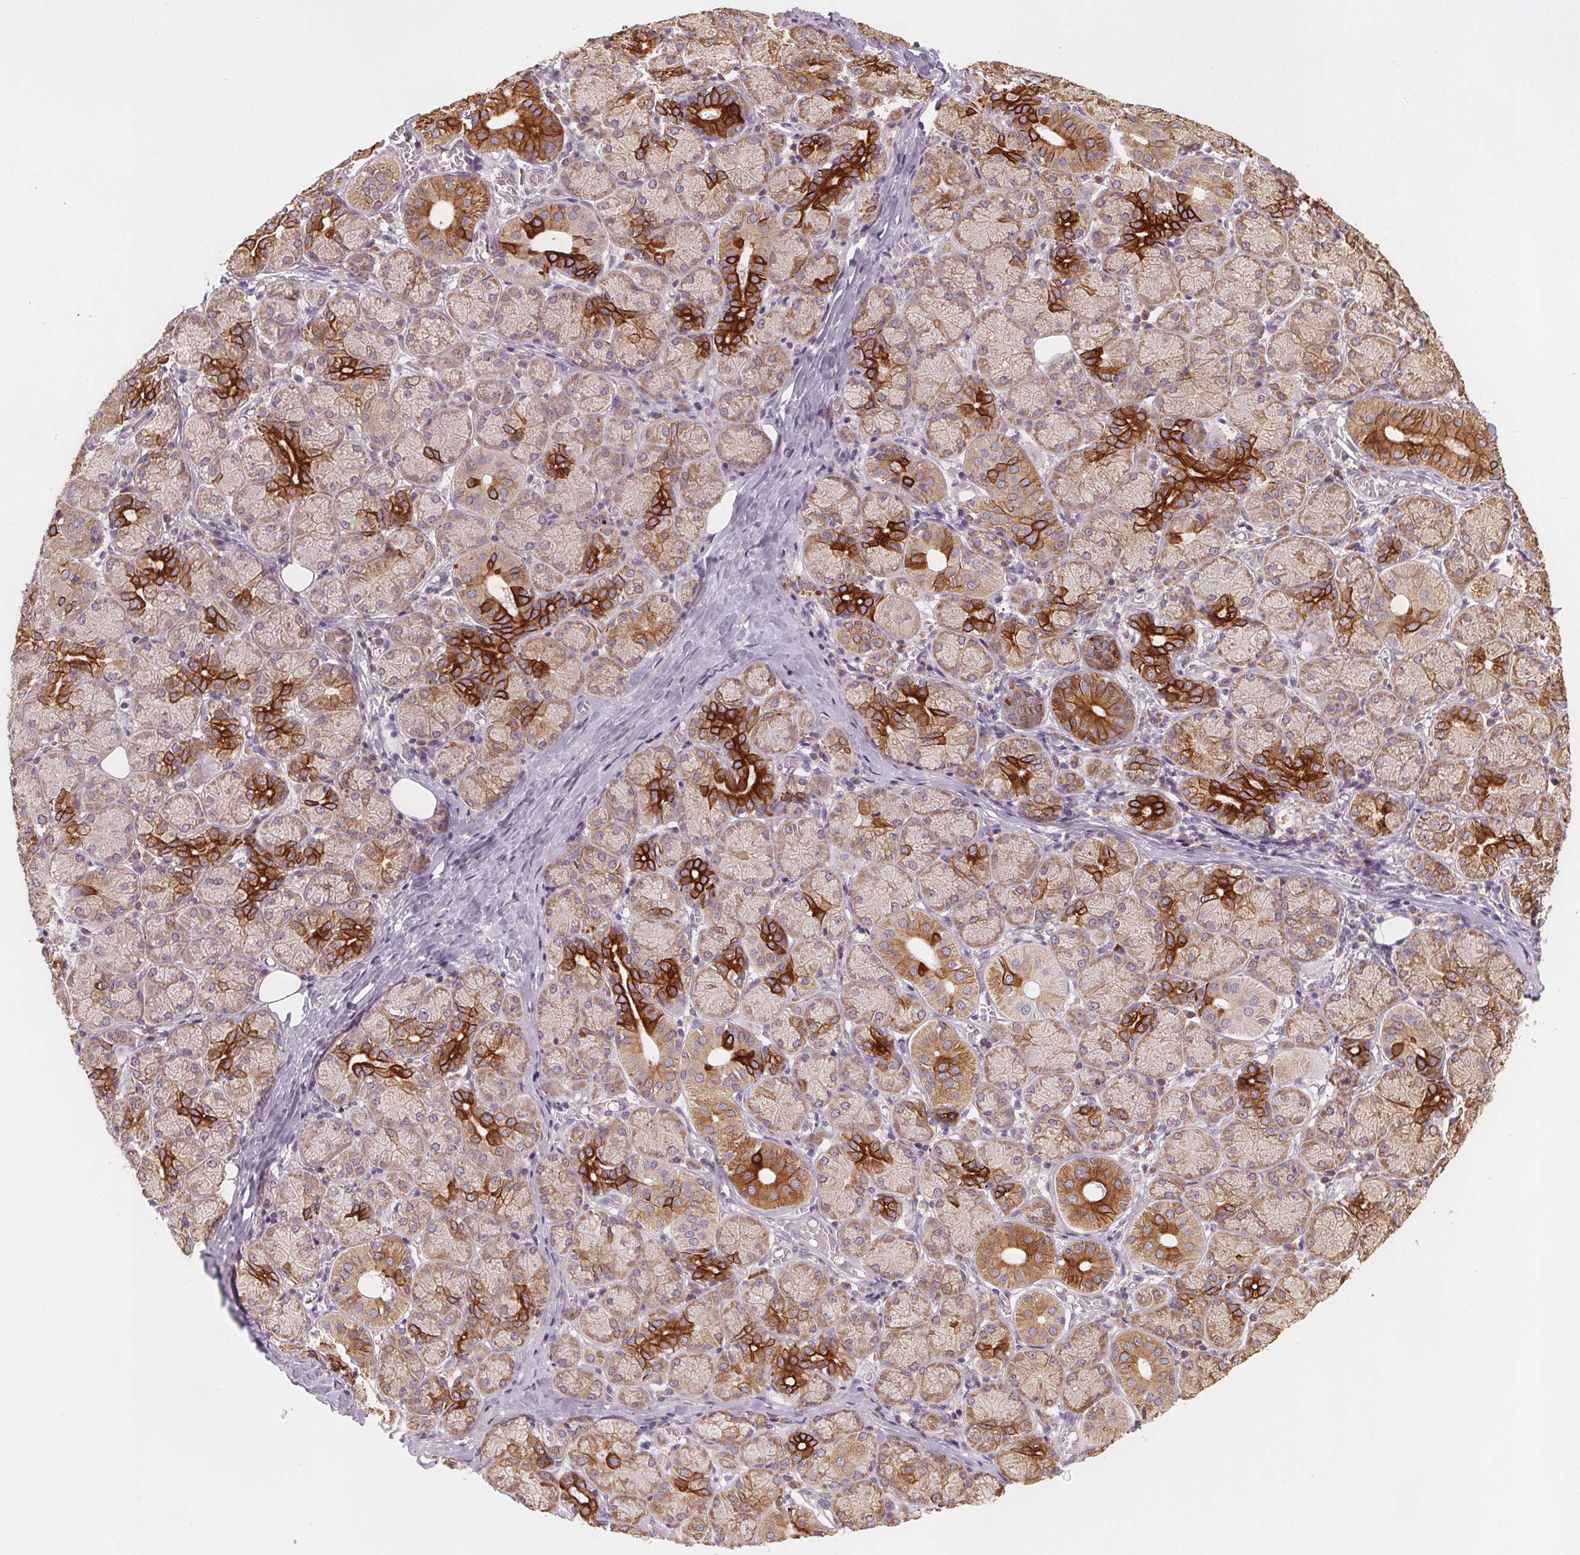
{"staining": {"intensity": "strong", "quantity": "<25%", "location": "cytoplasmic/membranous"}, "tissue": "salivary gland", "cell_type": "Glandular cells", "image_type": "normal", "snomed": [{"axis": "morphology", "description": "Normal tissue, NOS"}, {"axis": "topography", "description": "Salivary gland"}, {"axis": "topography", "description": "Peripheral nerve tissue"}], "caption": "Immunohistochemistry (IHC) histopathology image of benign salivary gland: salivary gland stained using immunohistochemistry exhibits medium levels of strong protein expression localized specifically in the cytoplasmic/membranous of glandular cells, appearing as a cytoplasmic/membranous brown color.", "gene": "TMEM80", "patient": {"sex": "female", "age": 24}}